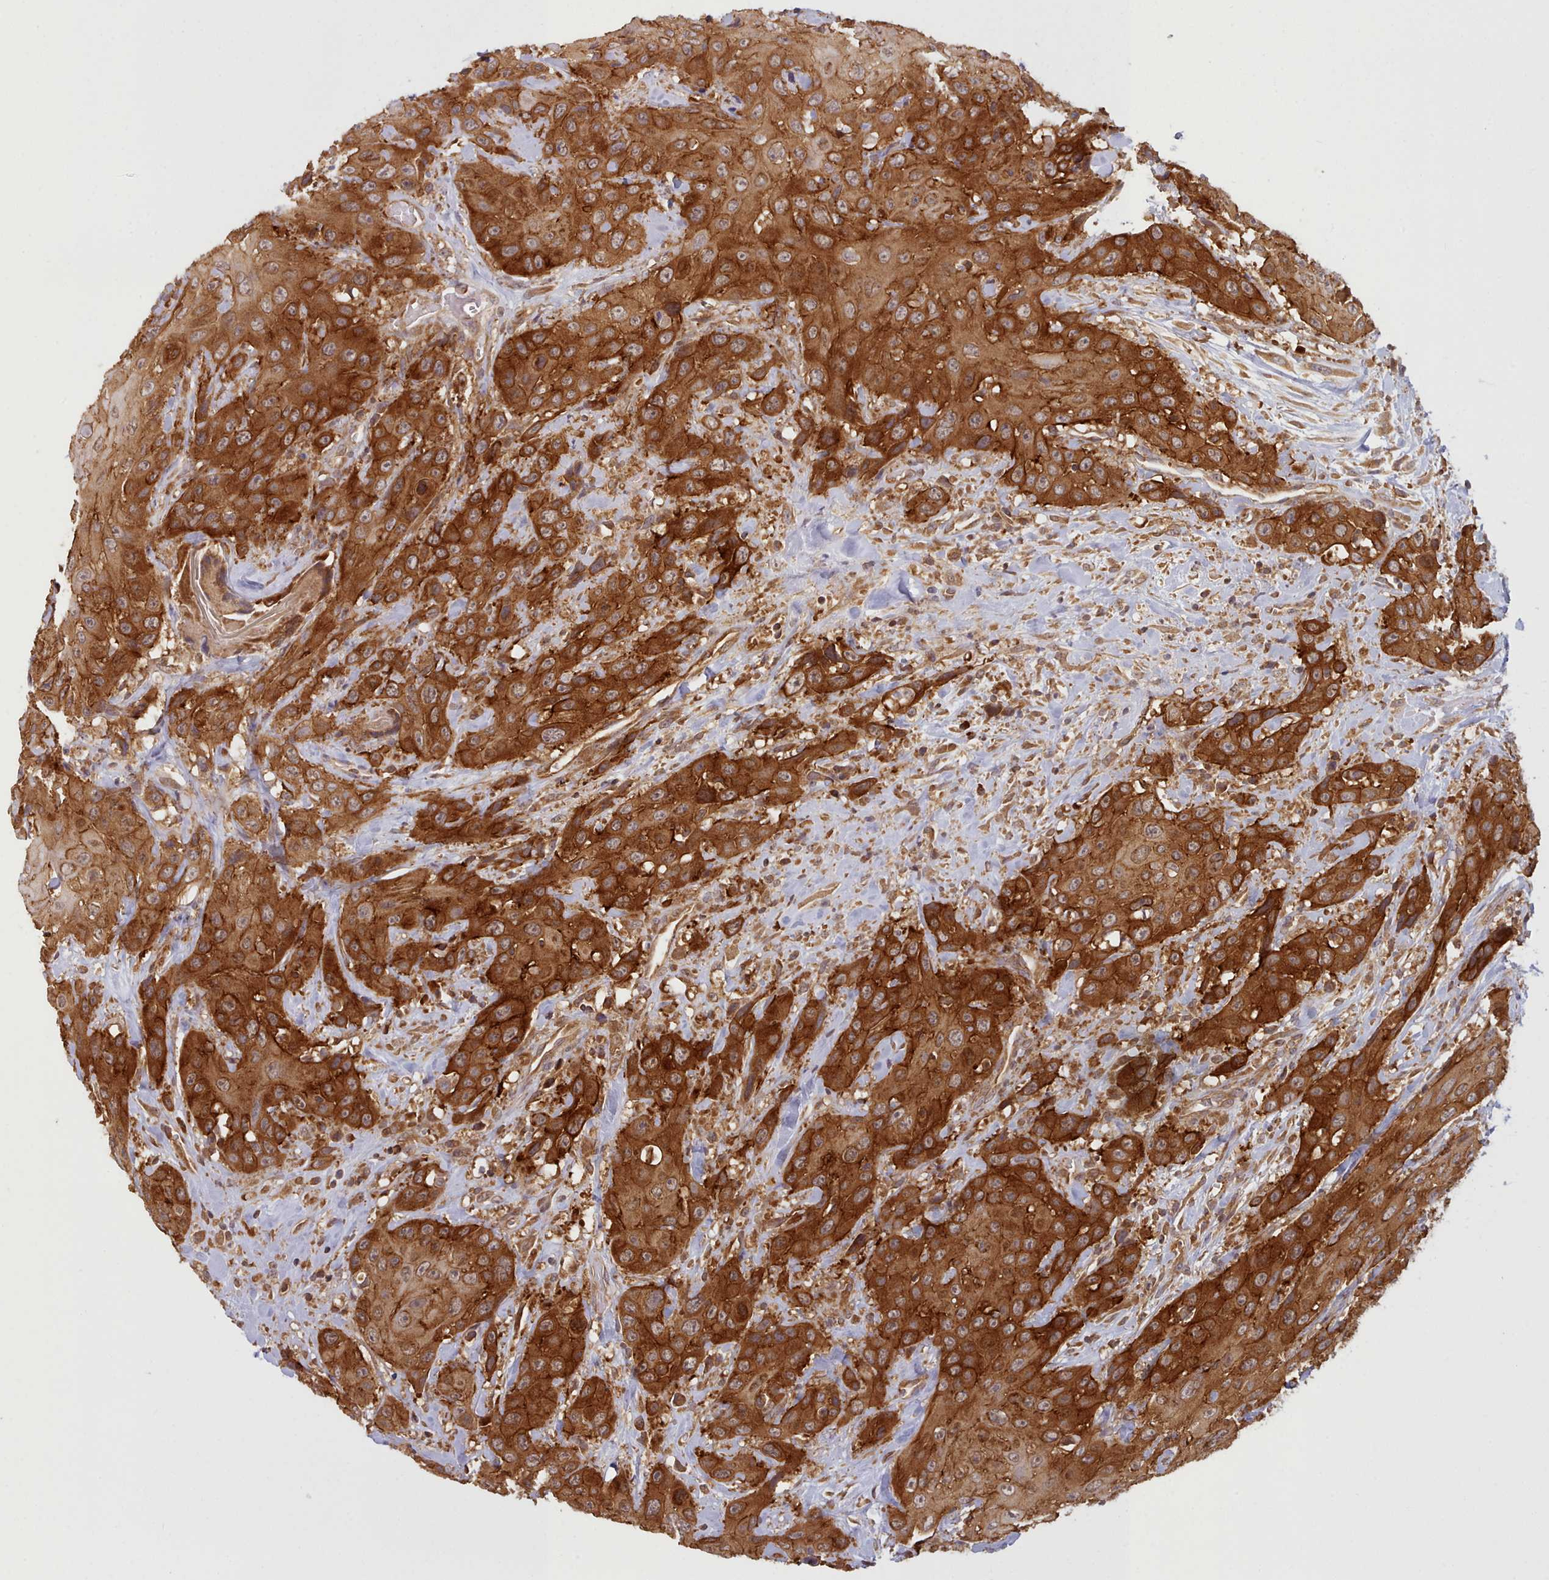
{"staining": {"intensity": "strong", "quantity": ">75%", "location": "cytoplasmic/membranous"}, "tissue": "head and neck cancer", "cell_type": "Tumor cells", "image_type": "cancer", "snomed": [{"axis": "morphology", "description": "Squamous cell carcinoma, NOS"}, {"axis": "topography", "description": "Head-Neck"}], "caption": "Squamous cell carcinoma (head and neck) tissue reveals strong cytoplasmic/membranous positivity in about >75% of tumor cells (Brightfield microscopy of DAB IHC at high magnification).", "gene": "CRYBG1", "patient": {"sex": "male", "age": 81}}